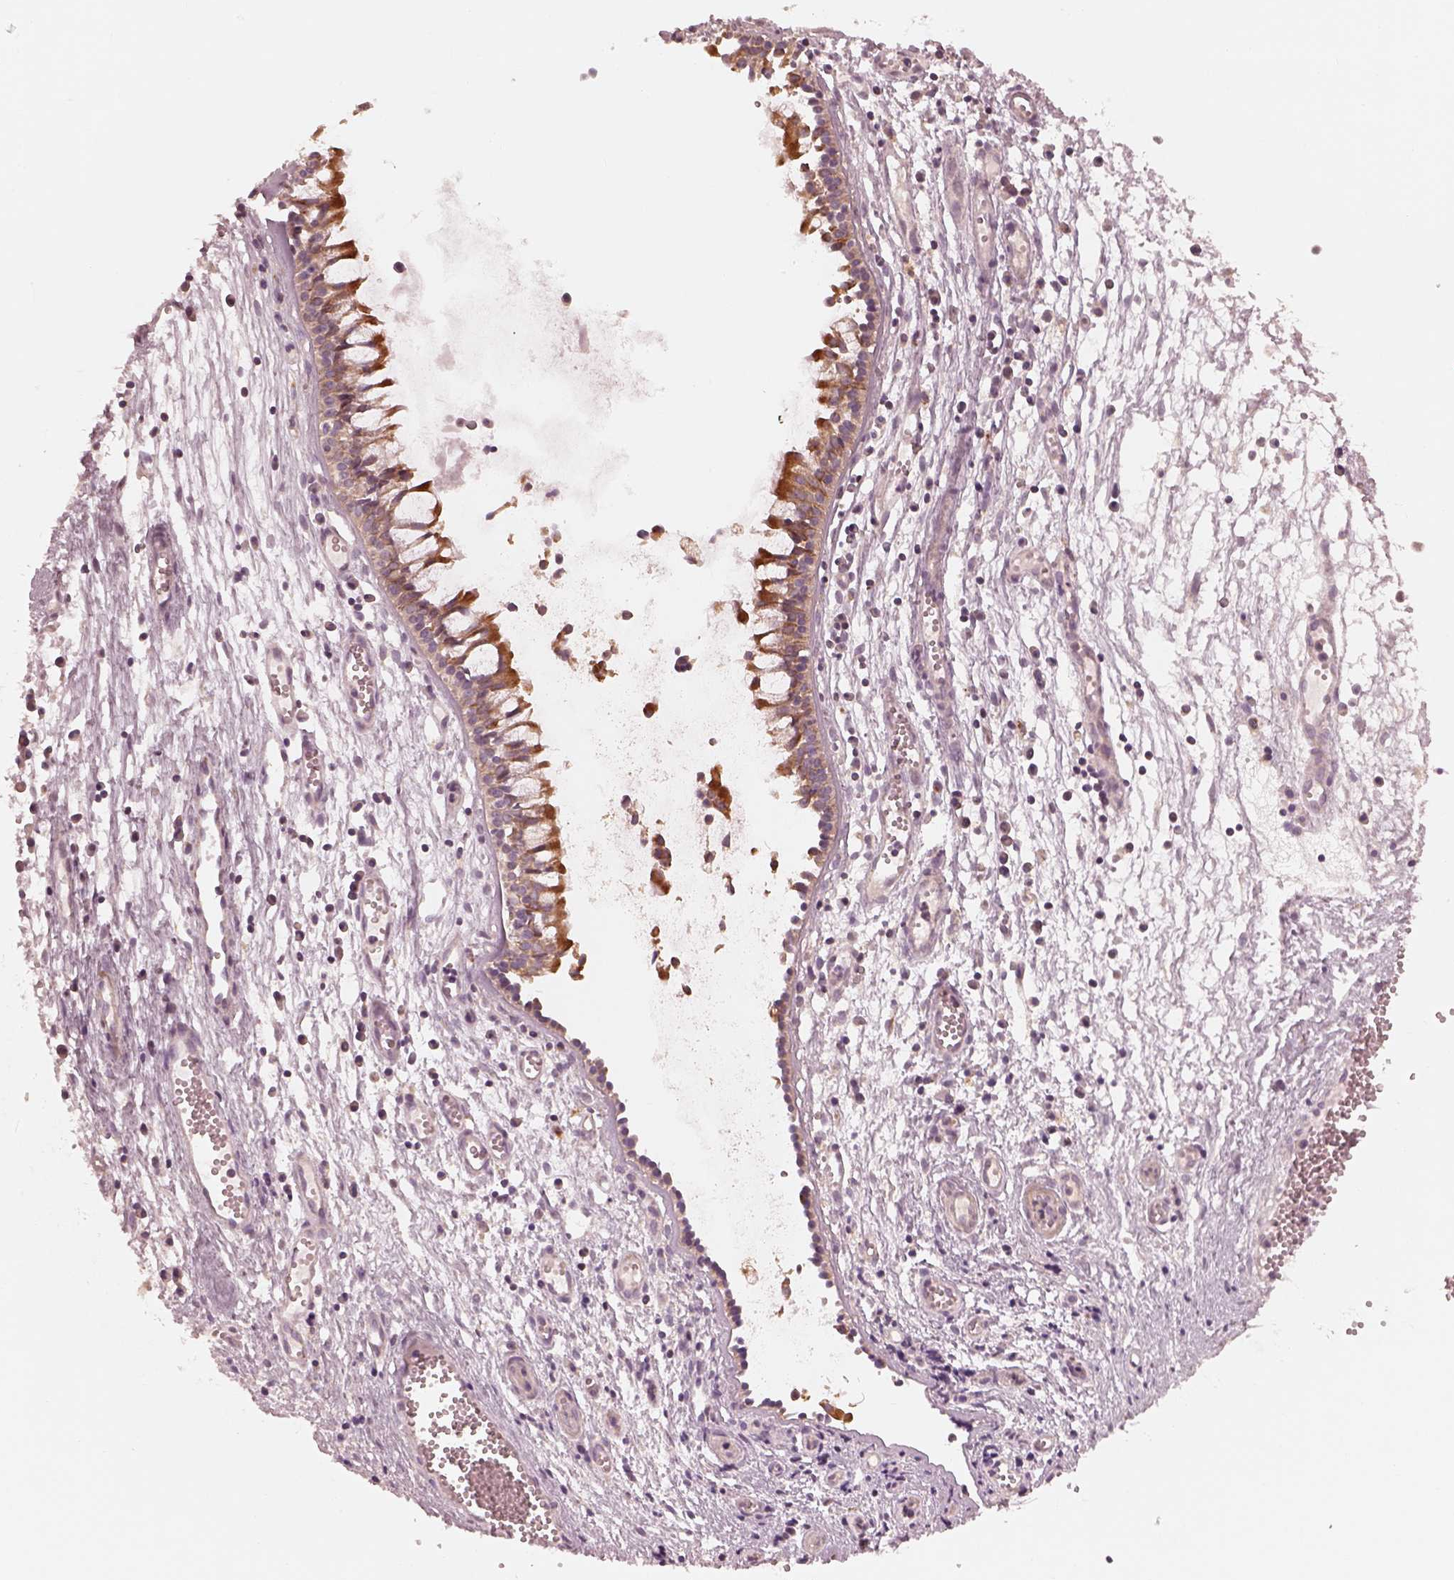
{"staining": {"intensity": "moderate", "quantity": "<25%", "location": "cytoplasmic/membranous"}, "tissue": "nasopharynx", "cell_type": "Respiratory epithelial cells", "image_type": "normal", "snomed": [{"axis": "morphology", "description": "Normal tissue, NOS"}, {"axis": "topography", "description": "Nasopharynx"}], "caption": "This image exhibits immunohistochemistry staining of benign nasopharynx, with low moderate cytoplasmic/membranous positivity in about <25% of respiratory epithelial cells.", "gene": "SLC25A46", "patient": {"sex": "male", "age": 31}}